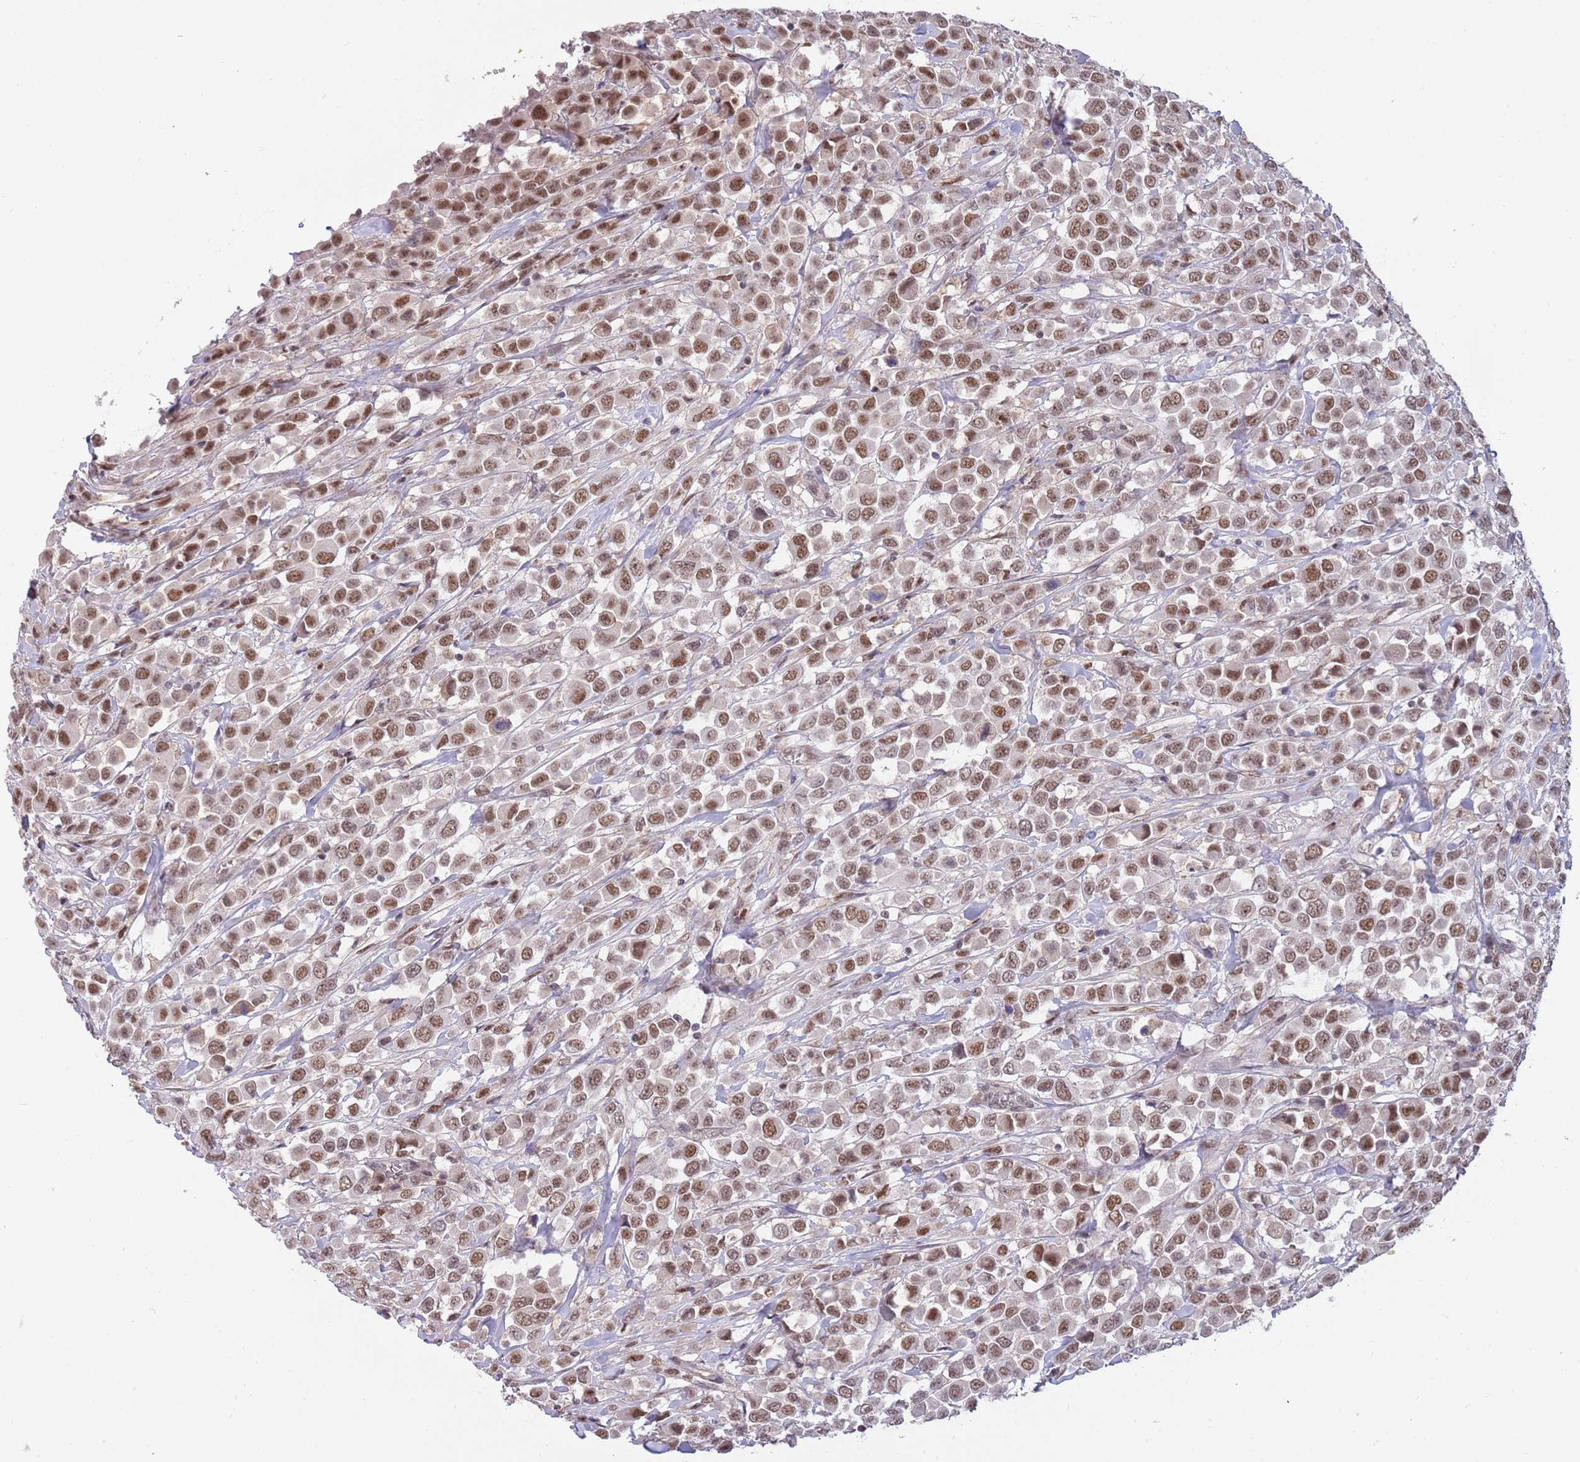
{"staining": {"intensity": "moderate", "quantity": ">75%", "location": "nuclear"}, "tissue": "breast cancer", "cell_type": "Tumor cells", "image_type": "cancer", "snomed": [{"axis": "morphology", "description": "Duct carcinoma"}, {"axis": "topography", "description": "Breast"}], "caption": "Breast cancer stained for a protein (brown) shows moderate nuclear positive positivity in approximately >75% of tumor cells.", "gene": "ZBTB7A", "patient": {"sex": "female", "age": 61}}